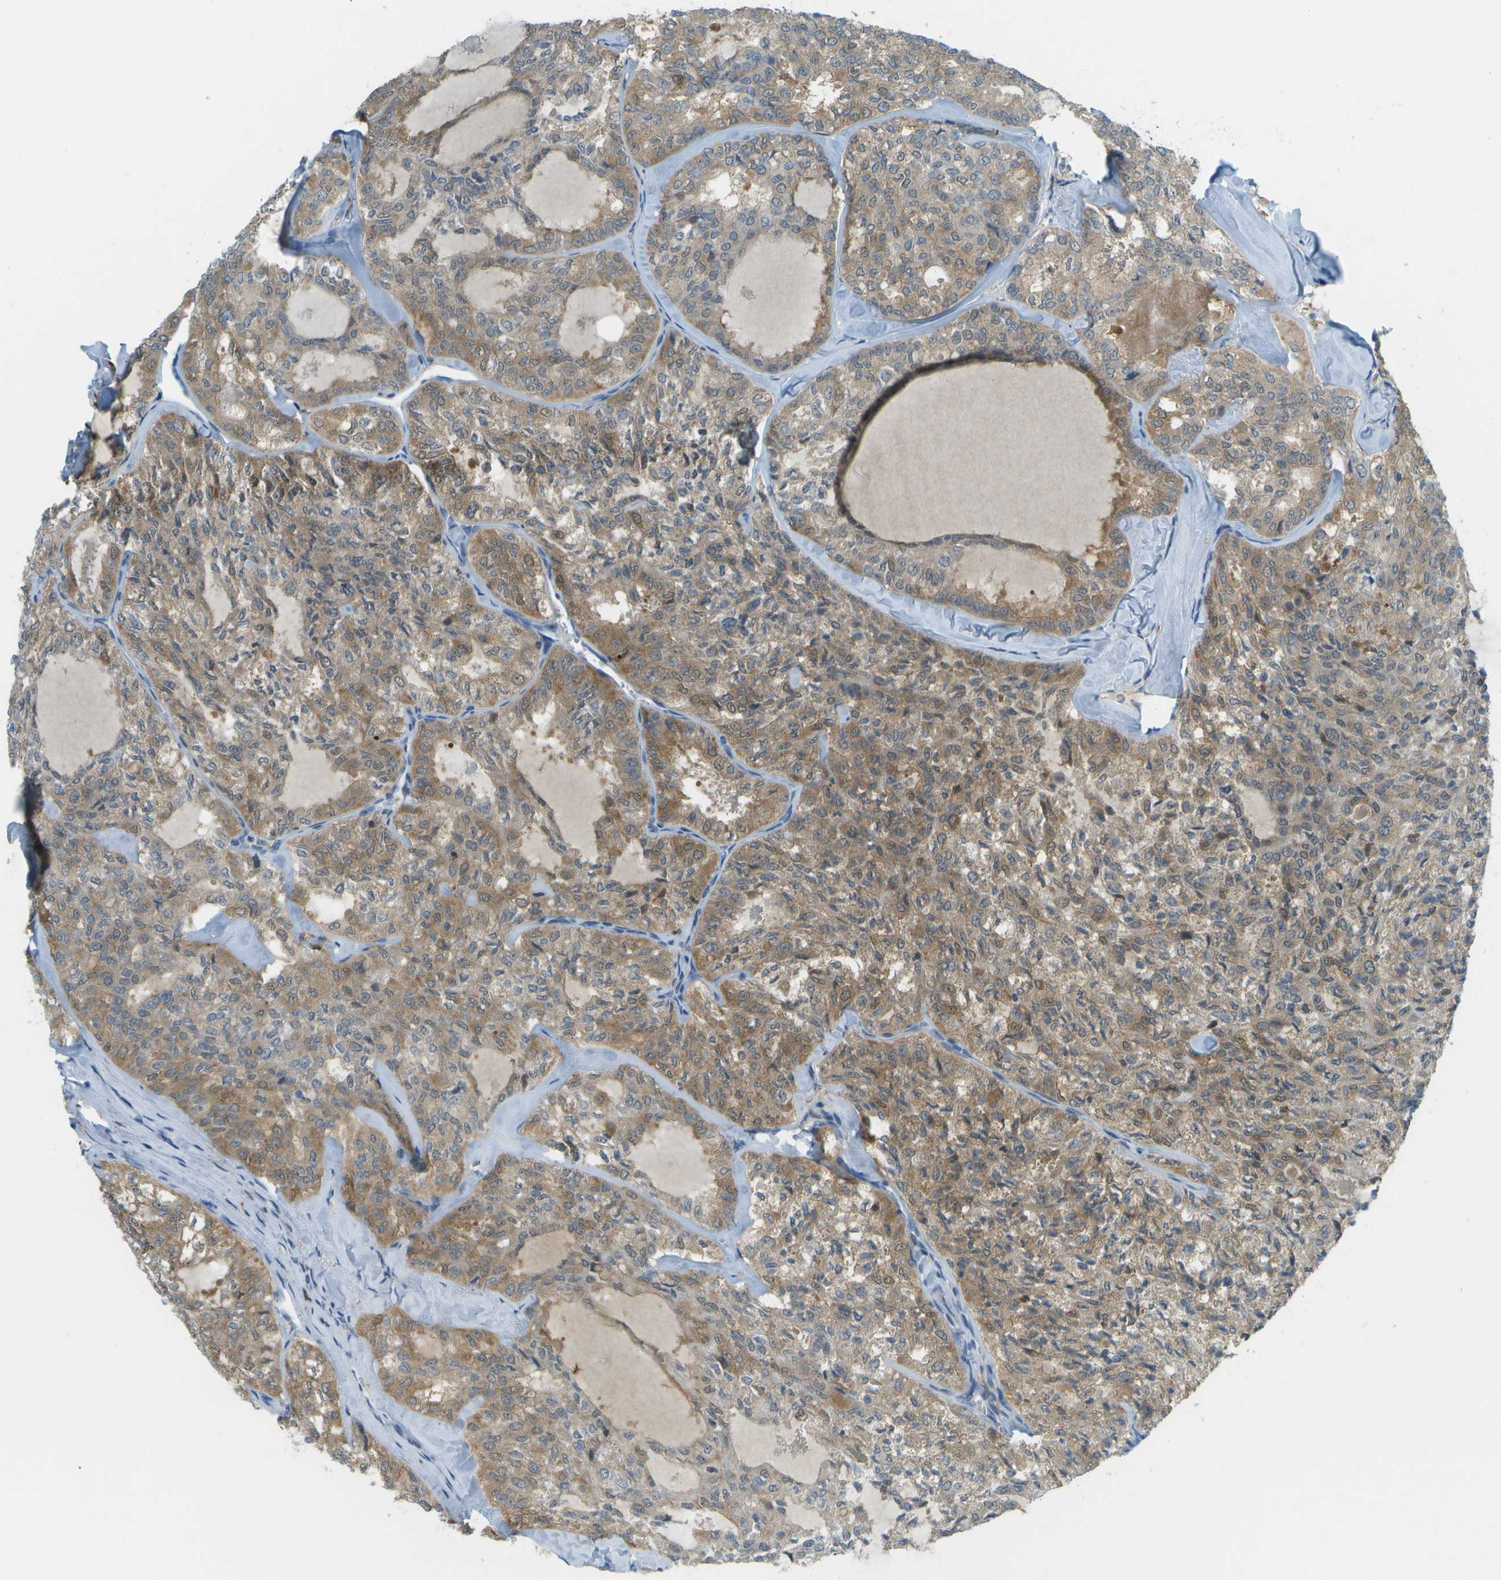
{"staining": {"intensity": "moderate", "quantity": ">75%", "location": "cytoplasmic/membranous"}, "tissue": "thyroid cancer", "cell_type": "Tumor cells", "image_type": "cancer", "snomed": [{"axis": "morphology", "description": "Follicular adenoma carcinoma, NOS"}, {"axis": "topography", "description": "Thyroid gland"}], "caption": "About >75% of tumor cells in human thyroid cancer show moderate cytoplasmic/membranous protein positivity as visualized by brown immunohistochemical staining.", "gene": "CDH23", "patient": {"sex": "male", "age": 75}}